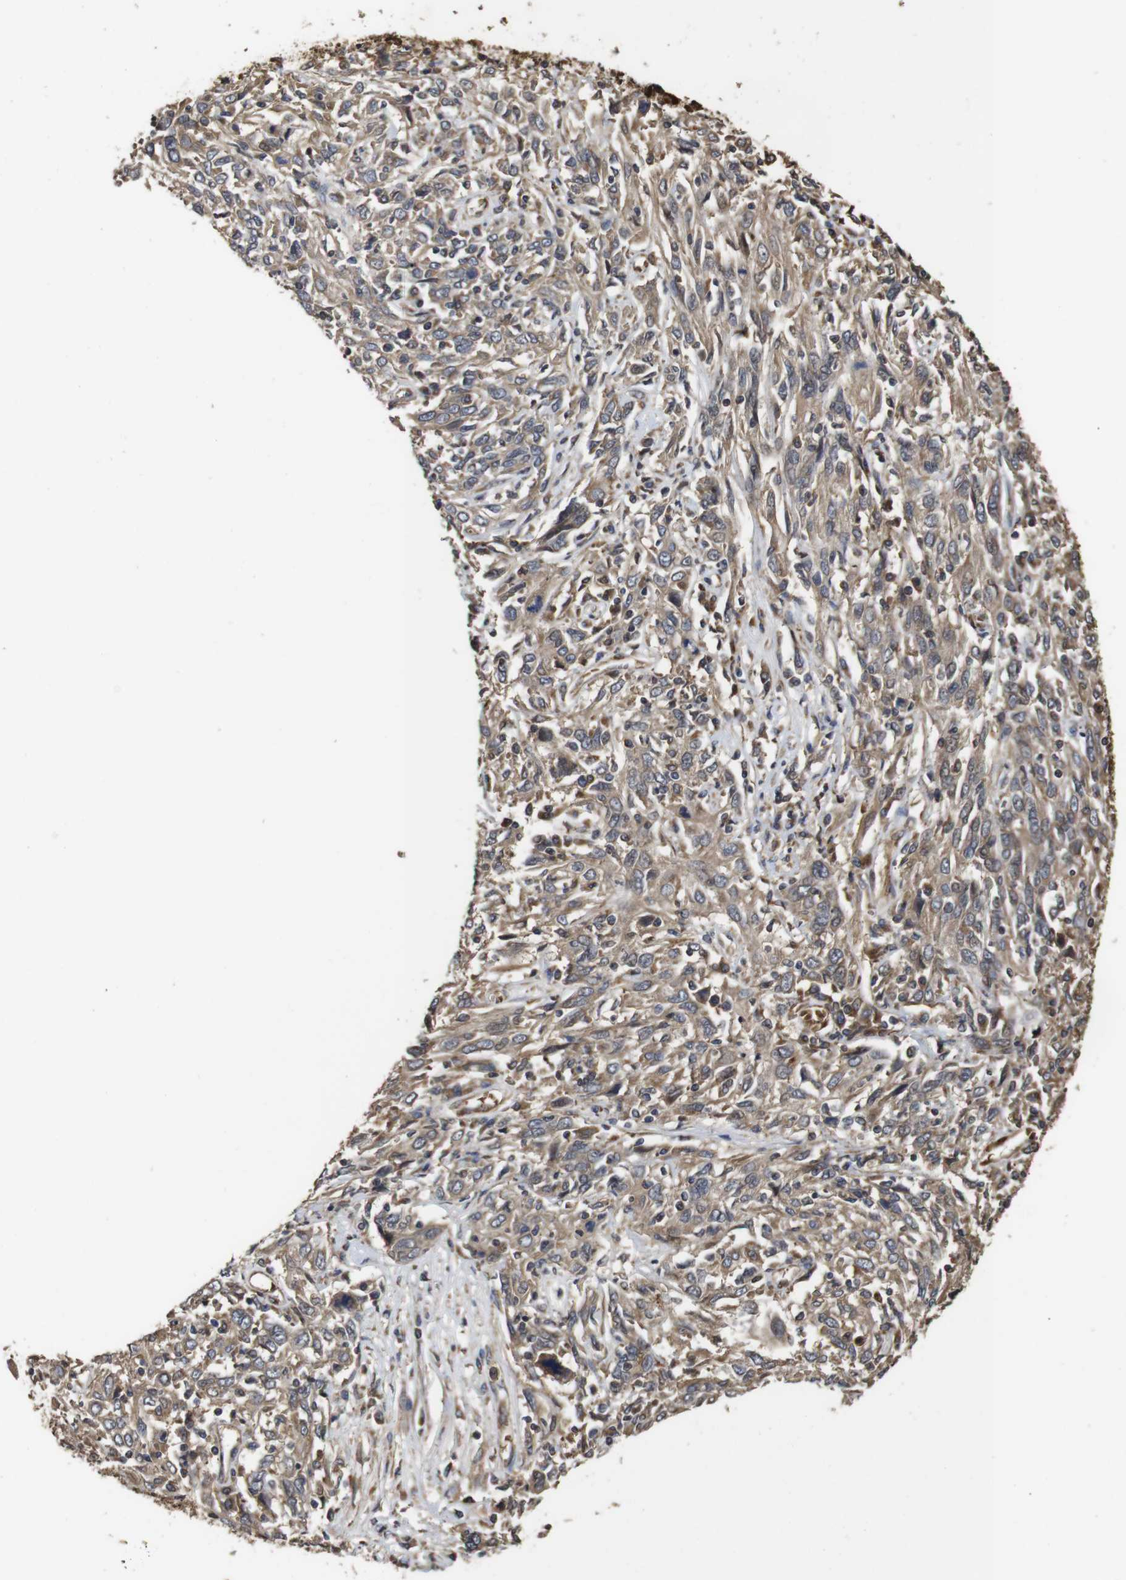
{"staining": {"intensity": "moderate", "quantity": ">75%", "location": "cytoplasmic/membranous"}, "tissue": "cervical cancer", "cell_type": "Tumor cells", "image_type": "cancer", "snomed": [{"axis": "morphology", "description": "Squamous cell carcinoma, NOS"}, {"axis": "topography", "description": "Cervix"}], "caption": "Human cervical cancer (squamous cell carcinoma) stained with a brown dye demonstrates moderate cytoplasmic/membranous positive positivity in about >75% of tumor cells.", "gene": "PTPN14", "patient": {"sex": "female", "age": 46}}